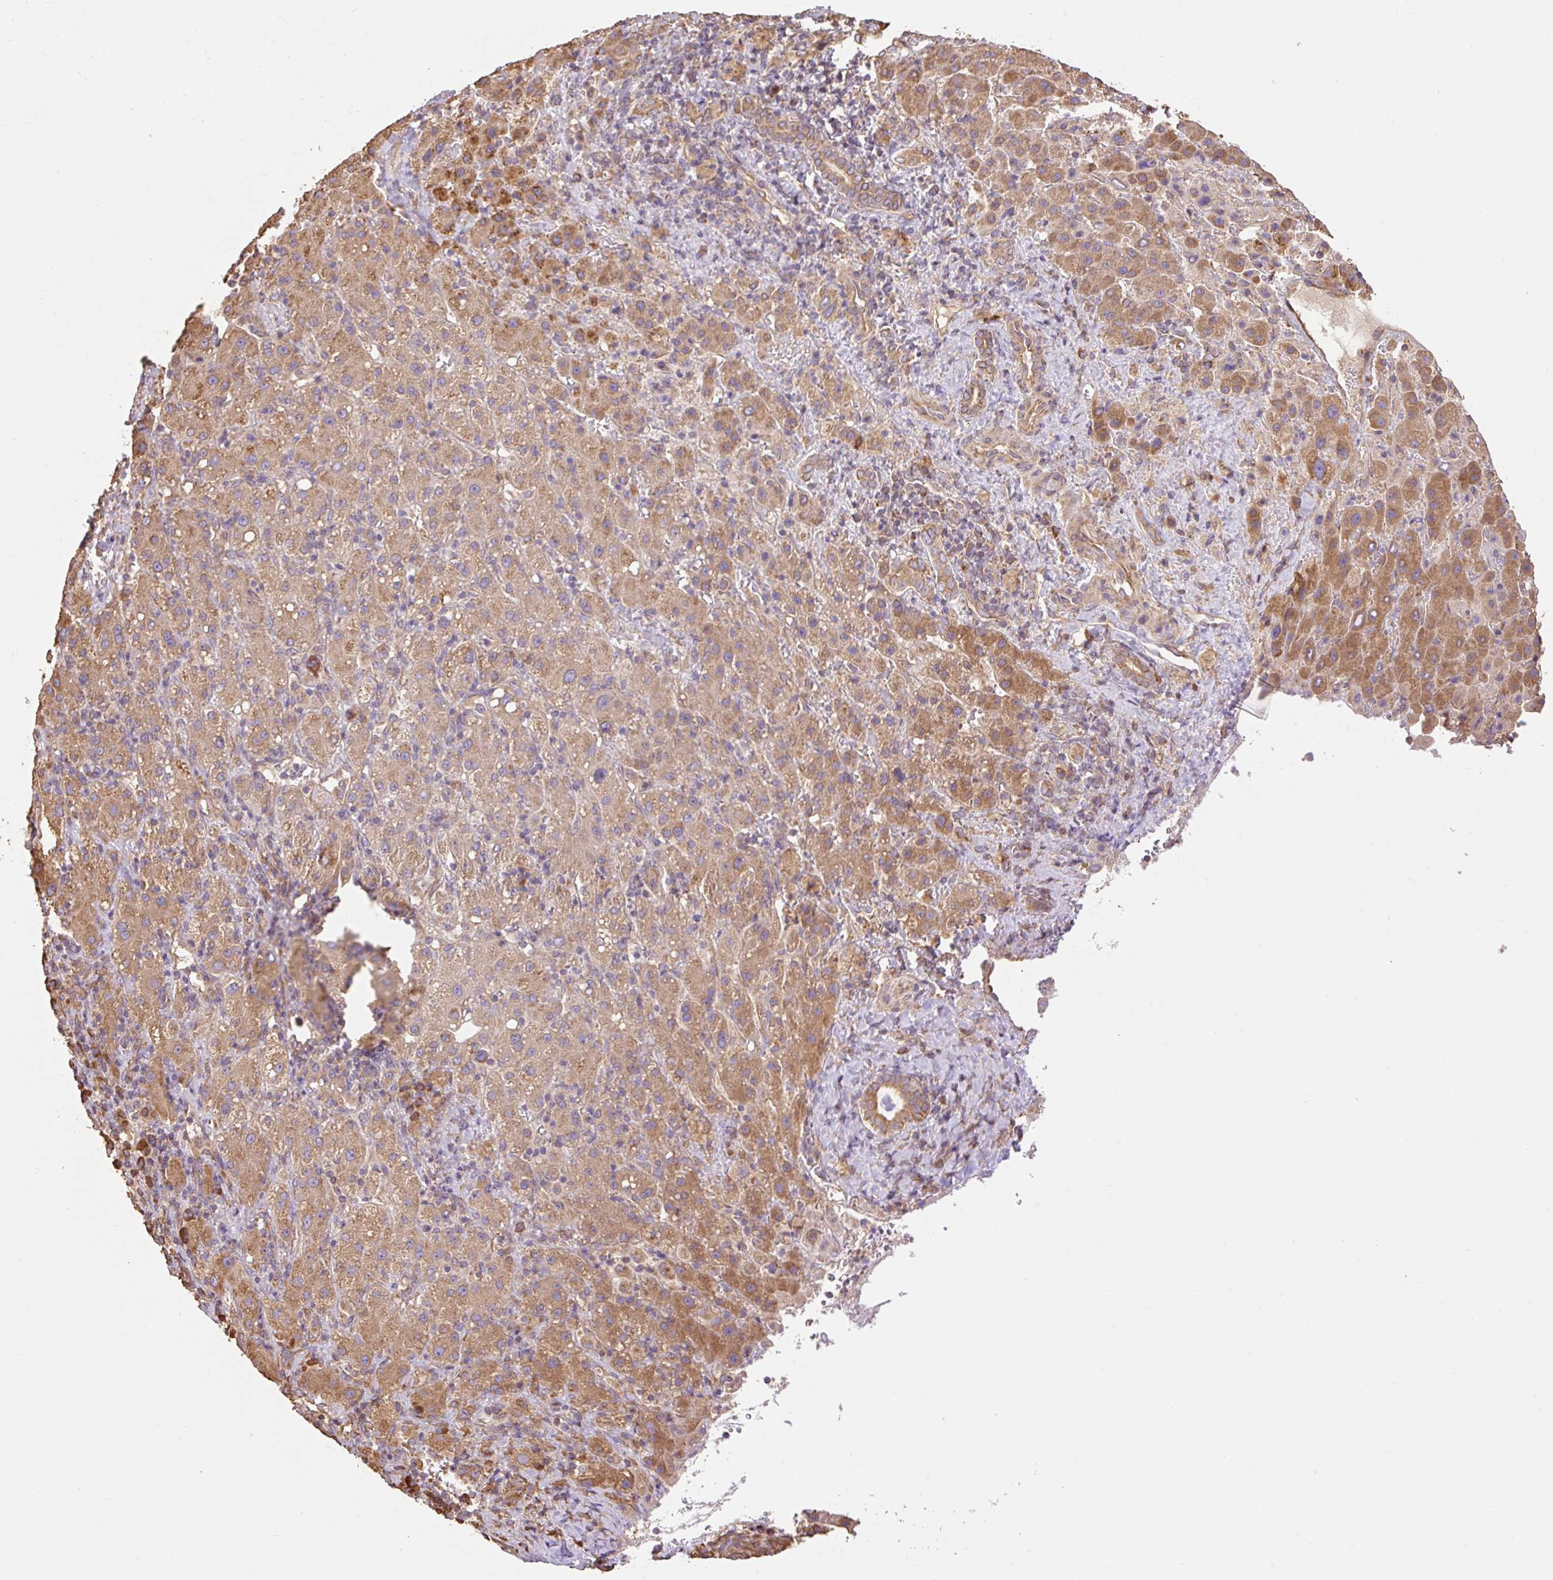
{"staining": {"intensity": "moderate", "quantity": ">75%", "location": "cytoplasmic/membranous"}, "tissue": "liver cancer", "cell_type": "Tumor cells", "image_type": "cancer", "snomed": [{"axis": "morphology", "description": "Carcinoma, Hepatocellular, NOS"}, {"axis": "topography", "description": "Liver"}], "caption": "IHC staining of liver hepatocellular carcinoma, which shows medium levels of moderate cytoplasmic/membranous expression in about >75% of tumor cells indicating moderate cytoplasmic/membranous protein staining. The staining was performed using DAB (brown) for protein detection and nuclei were counterstained in hematoxylin (blue).", "gene": "DESI1", "patient": {"sex": "female", "age": 58}}